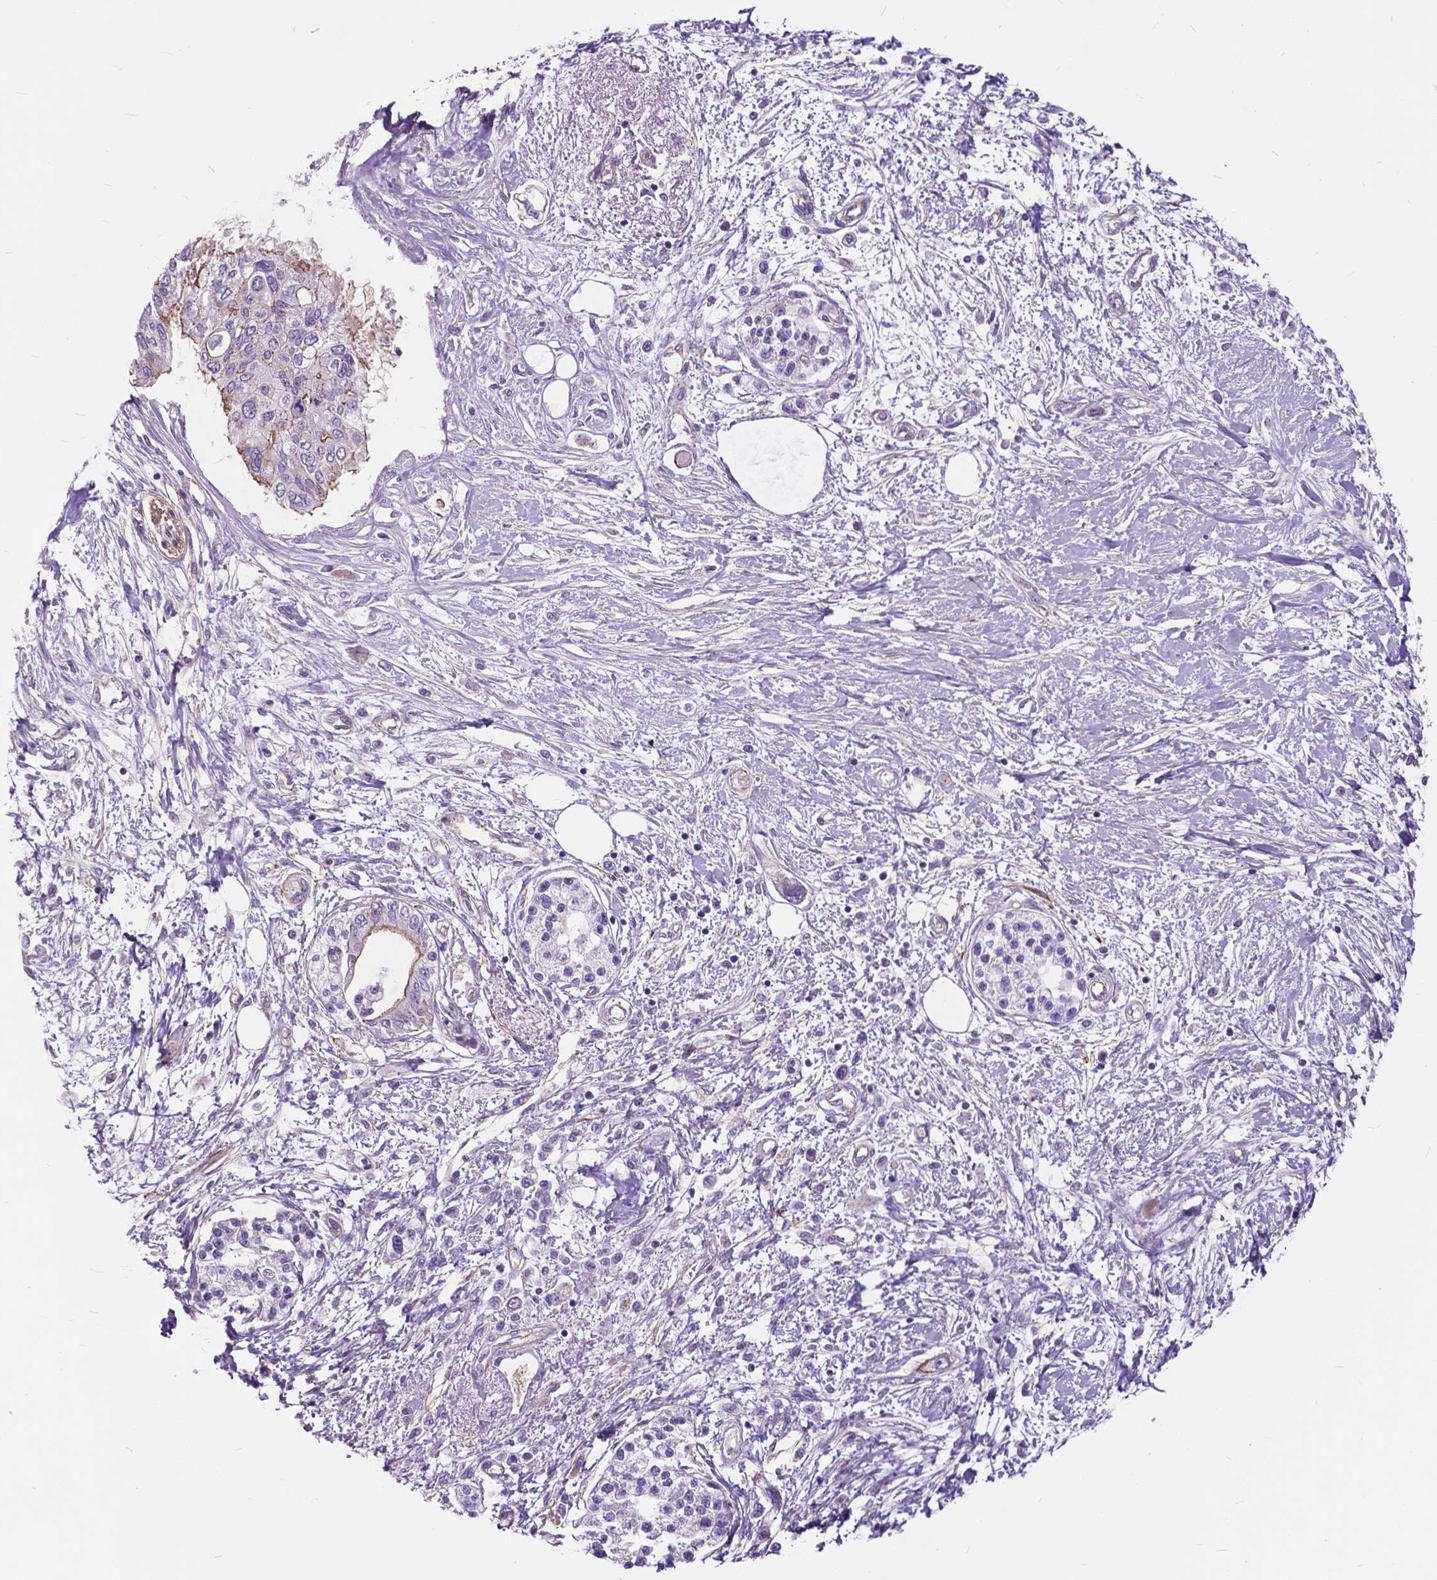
{"staining": {"intensity": "moderate", "quantity": "25%-75%", "location": "cytoplasmic/membranous"}, "tissue": "pancreatic cancer", "cell_type": "Tumor cells", "image_type": "cancer", "snomed": [{"axis": "morphology", "description": "Adenocarcinoma, NOS"}, {"axis": "topography", "description": "Pancreas"}], "caption": "A histopathology image of pancreatic adenocarcinoma stained for a protein shows moderate cytoplasmic/membranous brown staining in tumor cells.", "gene": "FLT4", "patient": {"sex": "female", "age": 77}}